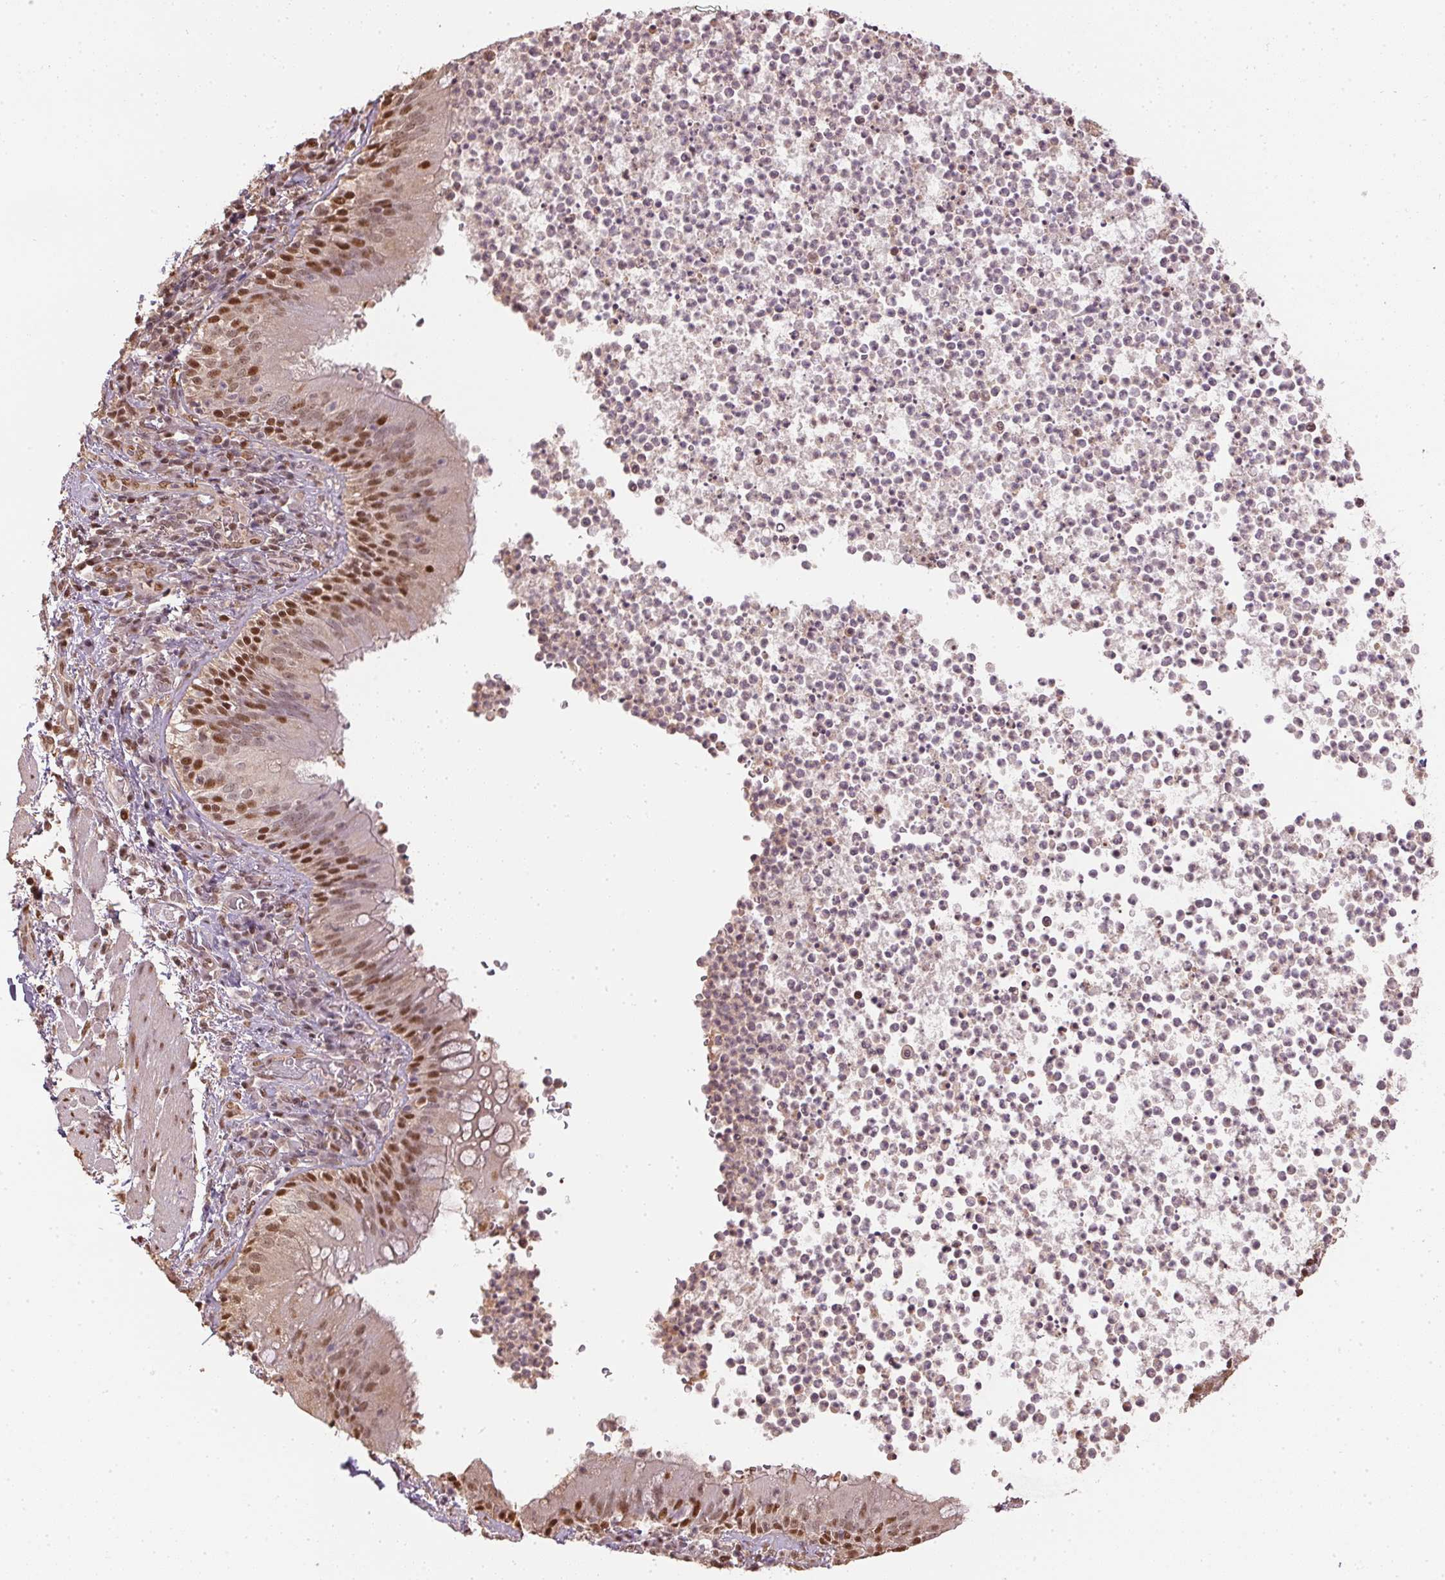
{"staining": {"intensity": "moderate", "quantity": ">75%", "location": "nuclear"}, "tissue": "bronchus", "cell_type": "Respiratory epithelial cells", "image_type": "normal", "snomed": [{"axis": "morphology", "description": "Normal tissue, NOS"}, {"axis": "topography", "description": "Lymph node"}, {"axis": "topography", "description": "Bronchus"}], "caption": "IHC (DAB (3,3'-diaminobenzidine)) staining of benign human bronchus shows moderate nuclear protein expression in approximately >75% of respiratory epithelial cells.", "gene": "TPI1", "patient": {"sex": "male", "age": 56}}